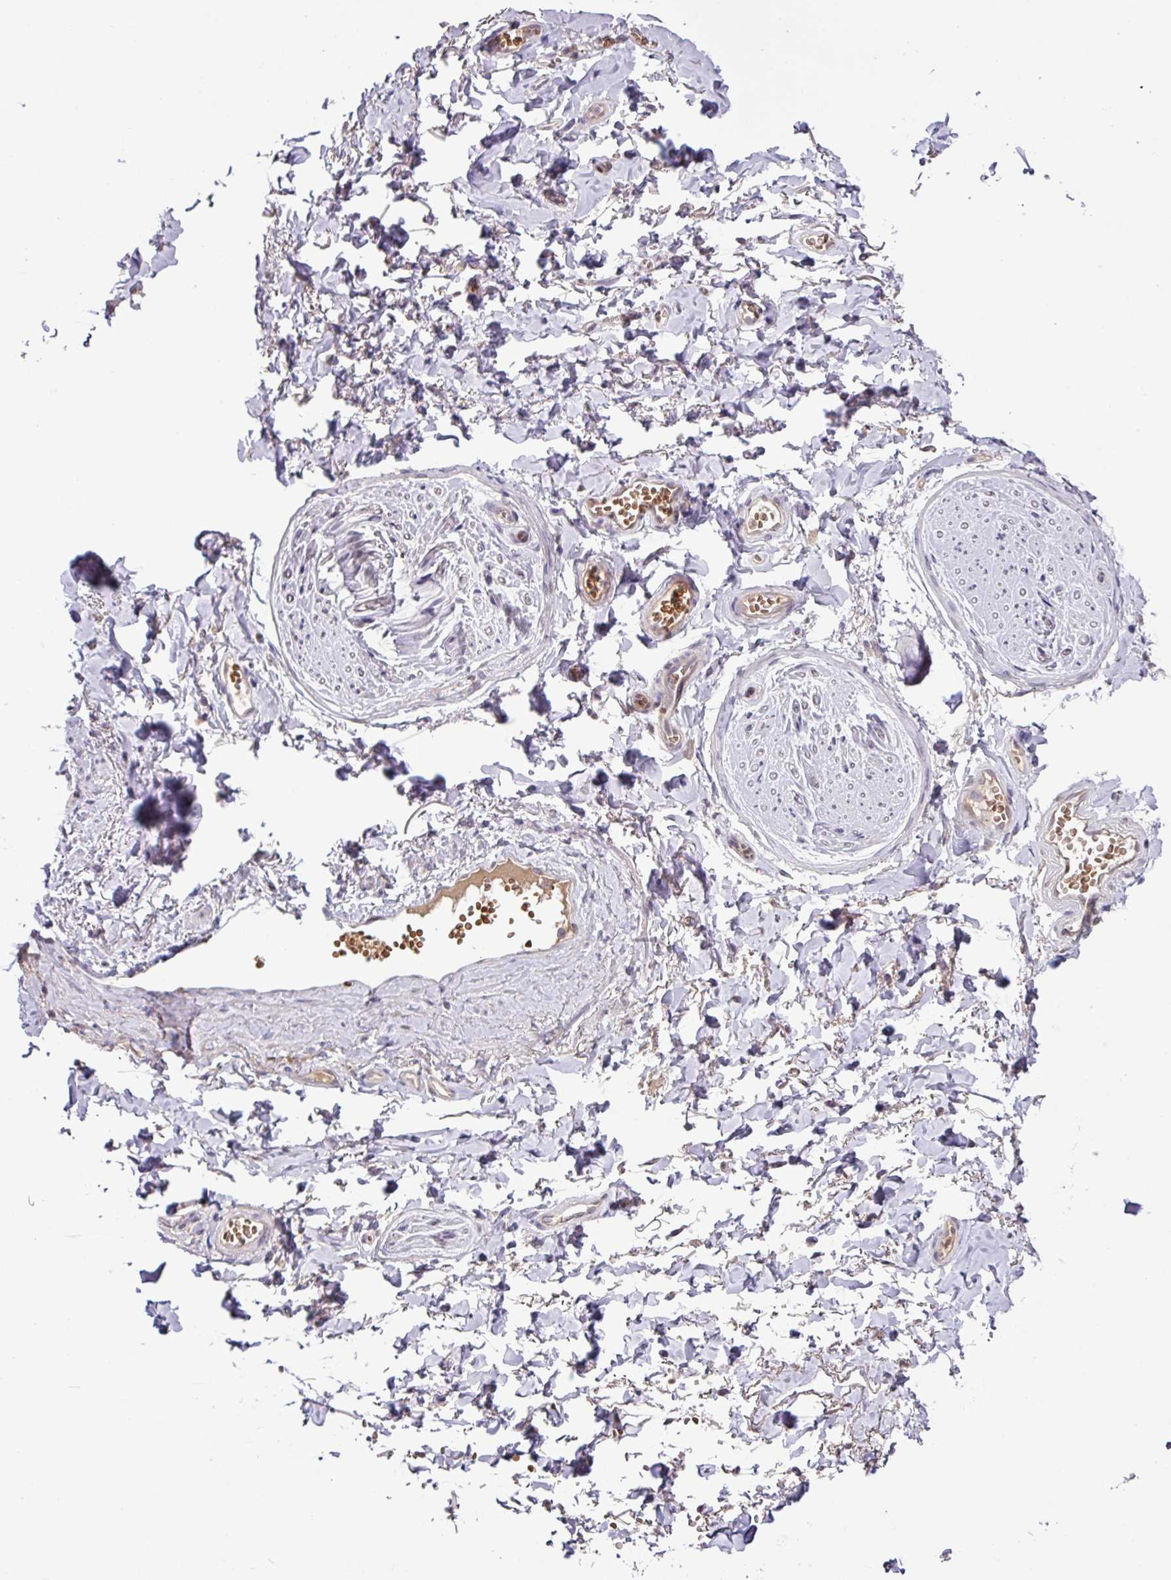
{"staining": {"intensity": "negative", "quantity": "none", "location": "none"}, "tissue": "adipose tissue", "cell_type": "Adipocytes", "image_type": "normal", "snomed": [{"axis": "morphology", "description": "Normal tissue, NOS"}, {"axis": "topography", "description": "Vulva"}, {"axis": "topography", "description": "Vagina"}, {"axis": "topography", "description": "Peripheral nerve tissue"}], "caption": "This is an immunohistochemistry image of unremarkable adipose tissue. There is no positivity in adipocytes.", "gene": "SLC5A10", "patient": {"sex": "female", "age": 66}}